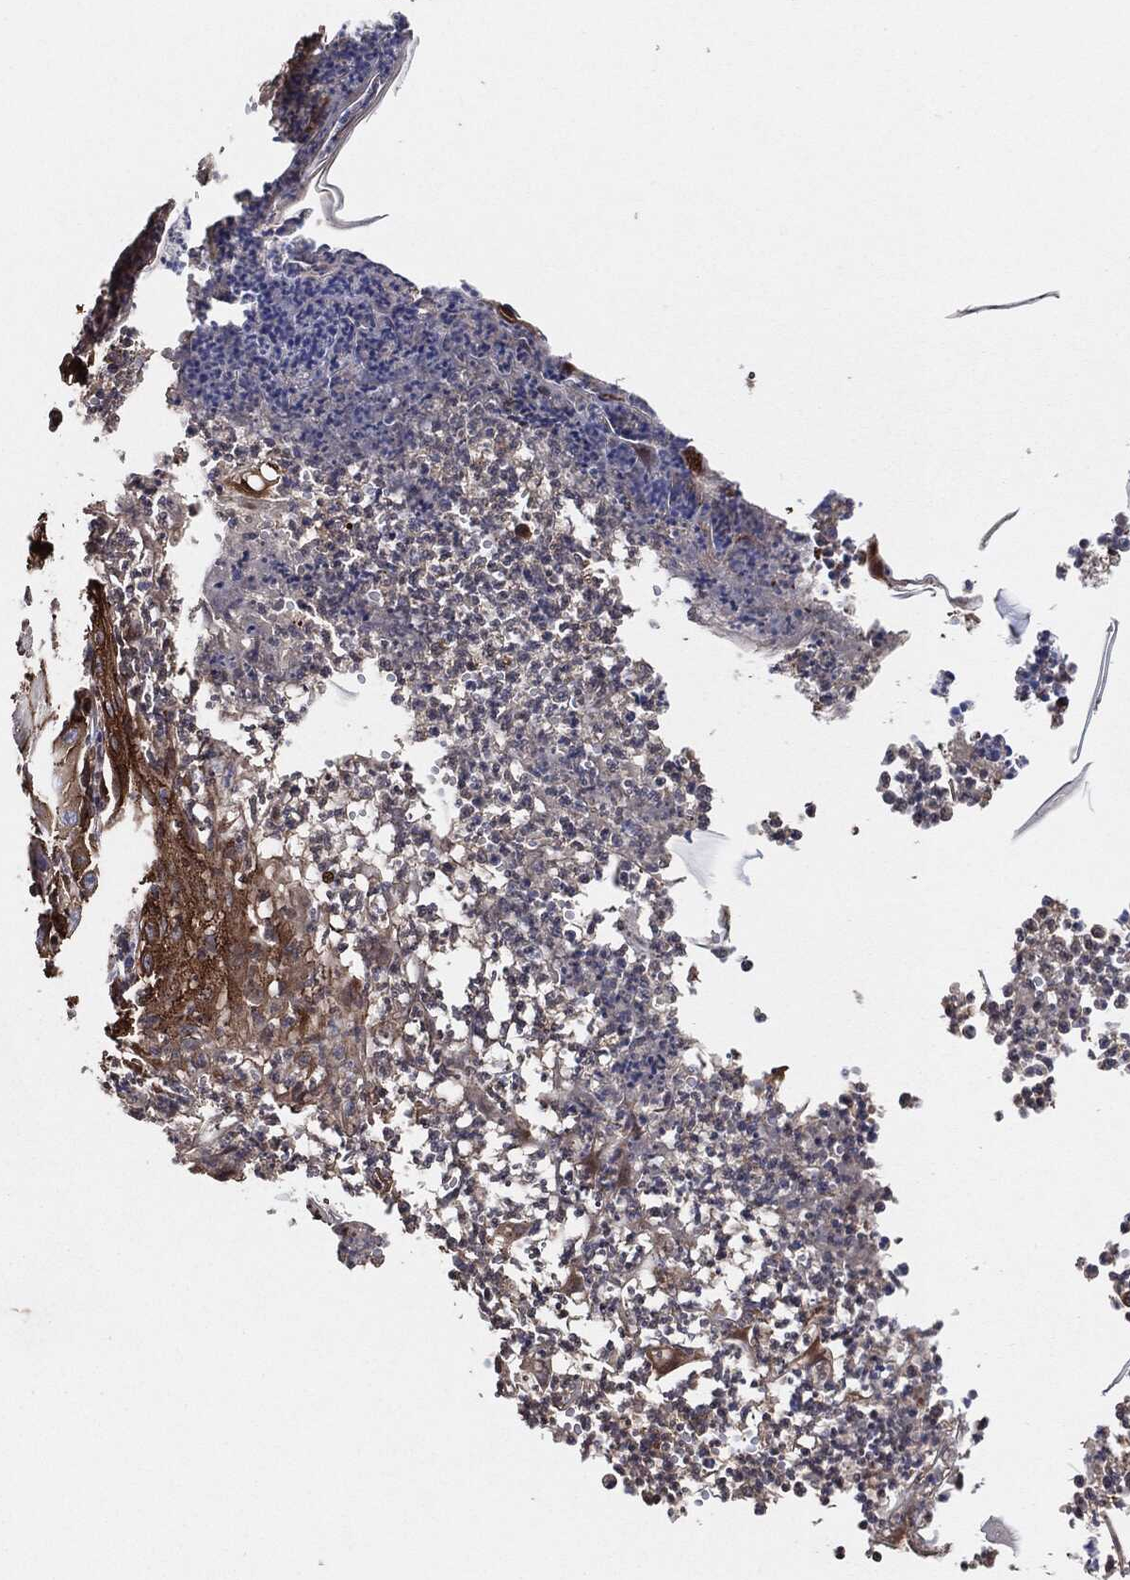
{"staining": {"intensity": "strong", "quantity": "25%-75%", "location": "cytoplasmic/membranous"}, "tissue": "skin cancer", "cell_type": "Tumor cells", "image_type": "cancer", "snomed": [{"axis": "morphology", "description": "Normal tissue, NOS"}, {"axis": "morphology", "description": "Squamous cell carcinoma, NOS"}, {"axis": "topography", "description": "Skin"}], "caption": "Brown immunohistochemical staining in skin cancer (squamous cell carcinoma) demonstrates strong cytoplasmic/membranous staining in about 25%-75% of tumor cells.", "gene": "CTNNA1", "patient": {"sex": "male", "age": 79}}